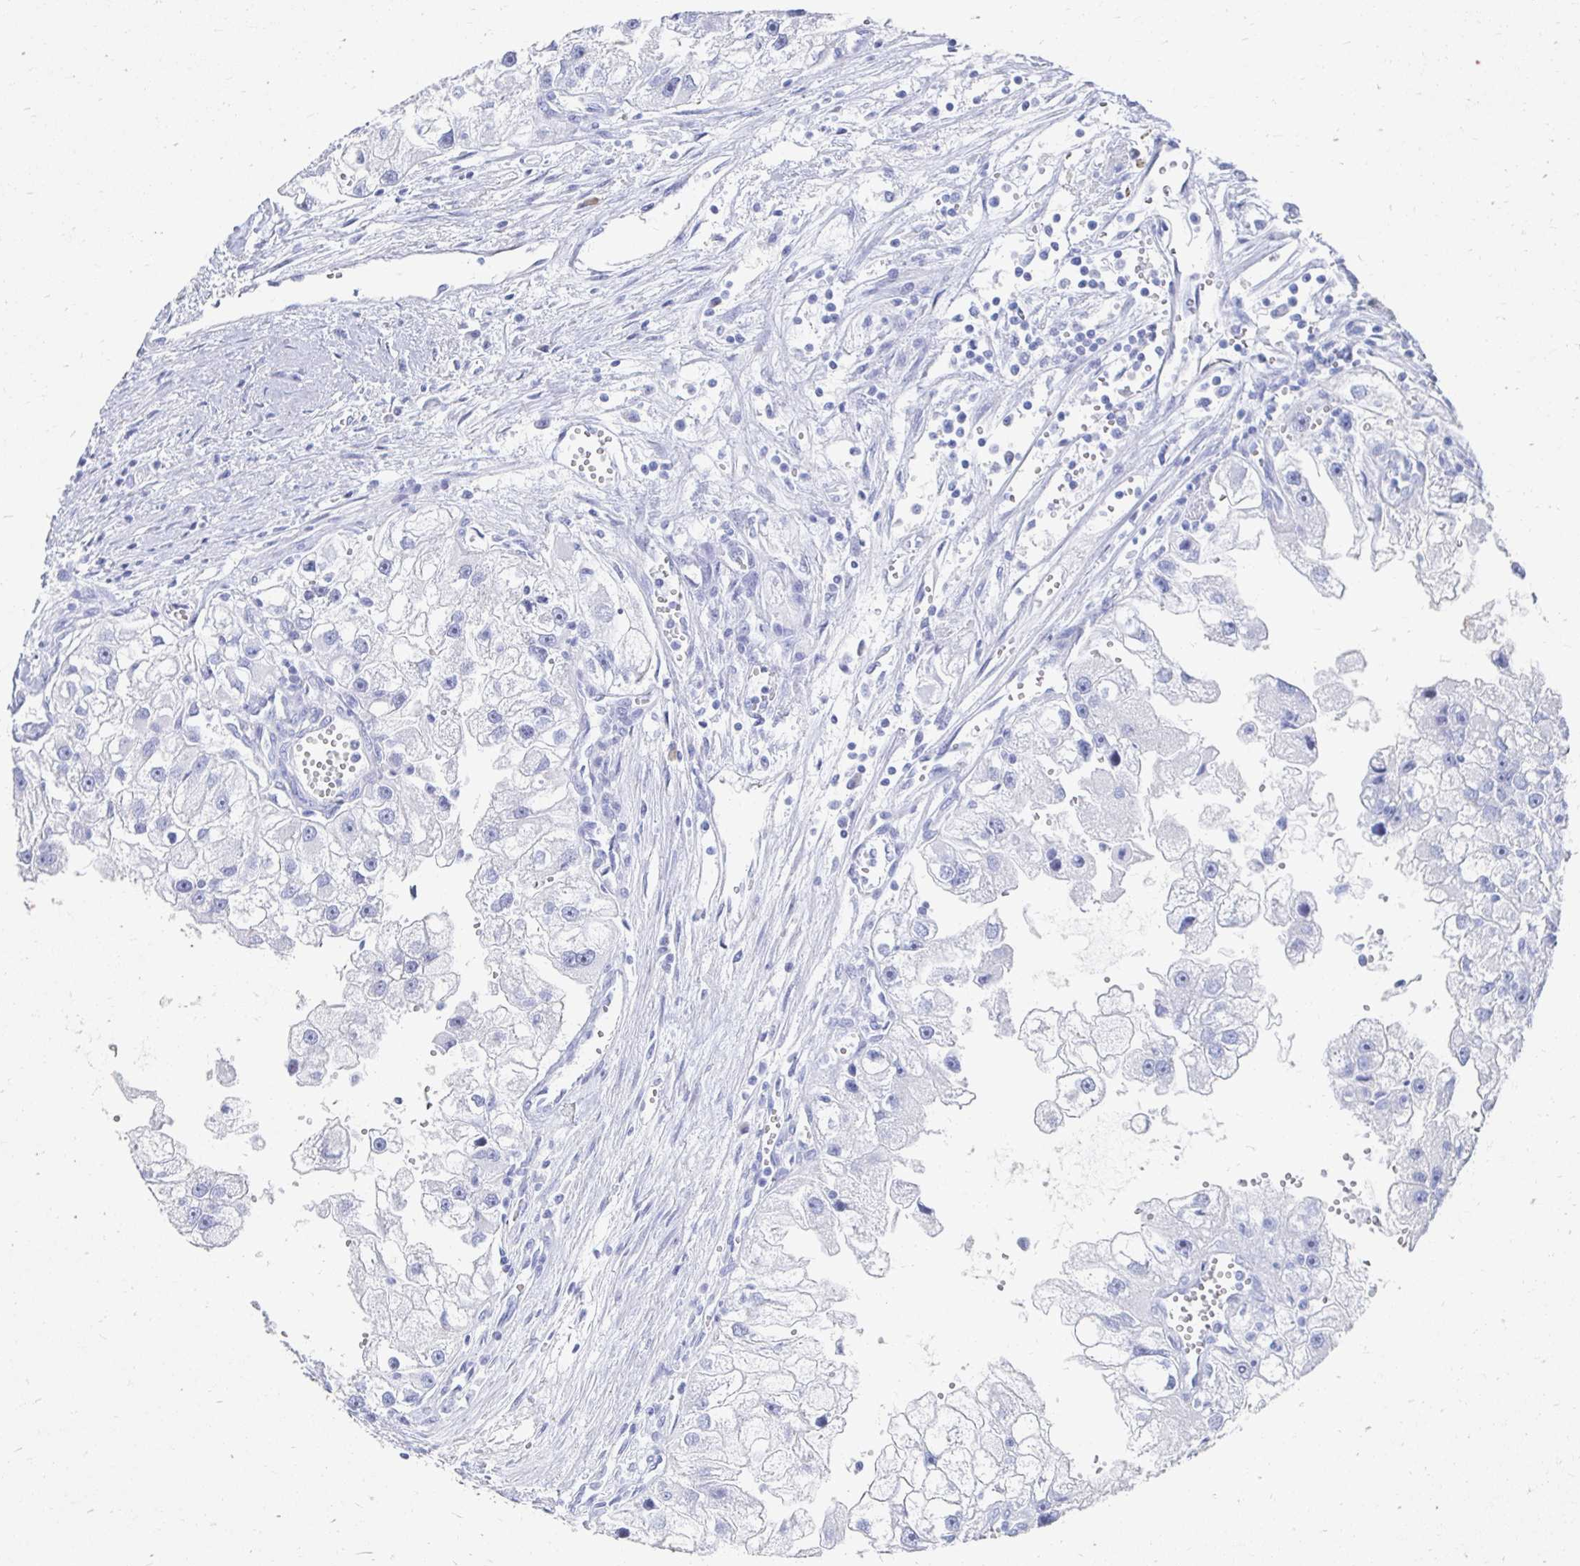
{"staining": {"intensity": "negative", "quantity": "none", "location": "none"}, "tissue": "renal cancer", "cell_type": "Tumor cells", "image_type": "cancer", "snomed": [{"axis": "morphology", "description": "Adenocarcinoma, NOS"}, {"axis": "topography", "description": "Kidney"}], "caption": "Renal cancer (adenocarcinoma) was stained to show a protein in brown. There is no significant positivity in tumor cells. The staining was performed using DAB to visualize the protein expression in brown, while the nuclei were stained in blue with hematoxylin (Magnification: 20x).", "gene": "CST6", "patient": {"sex": "male", "age": 63}}